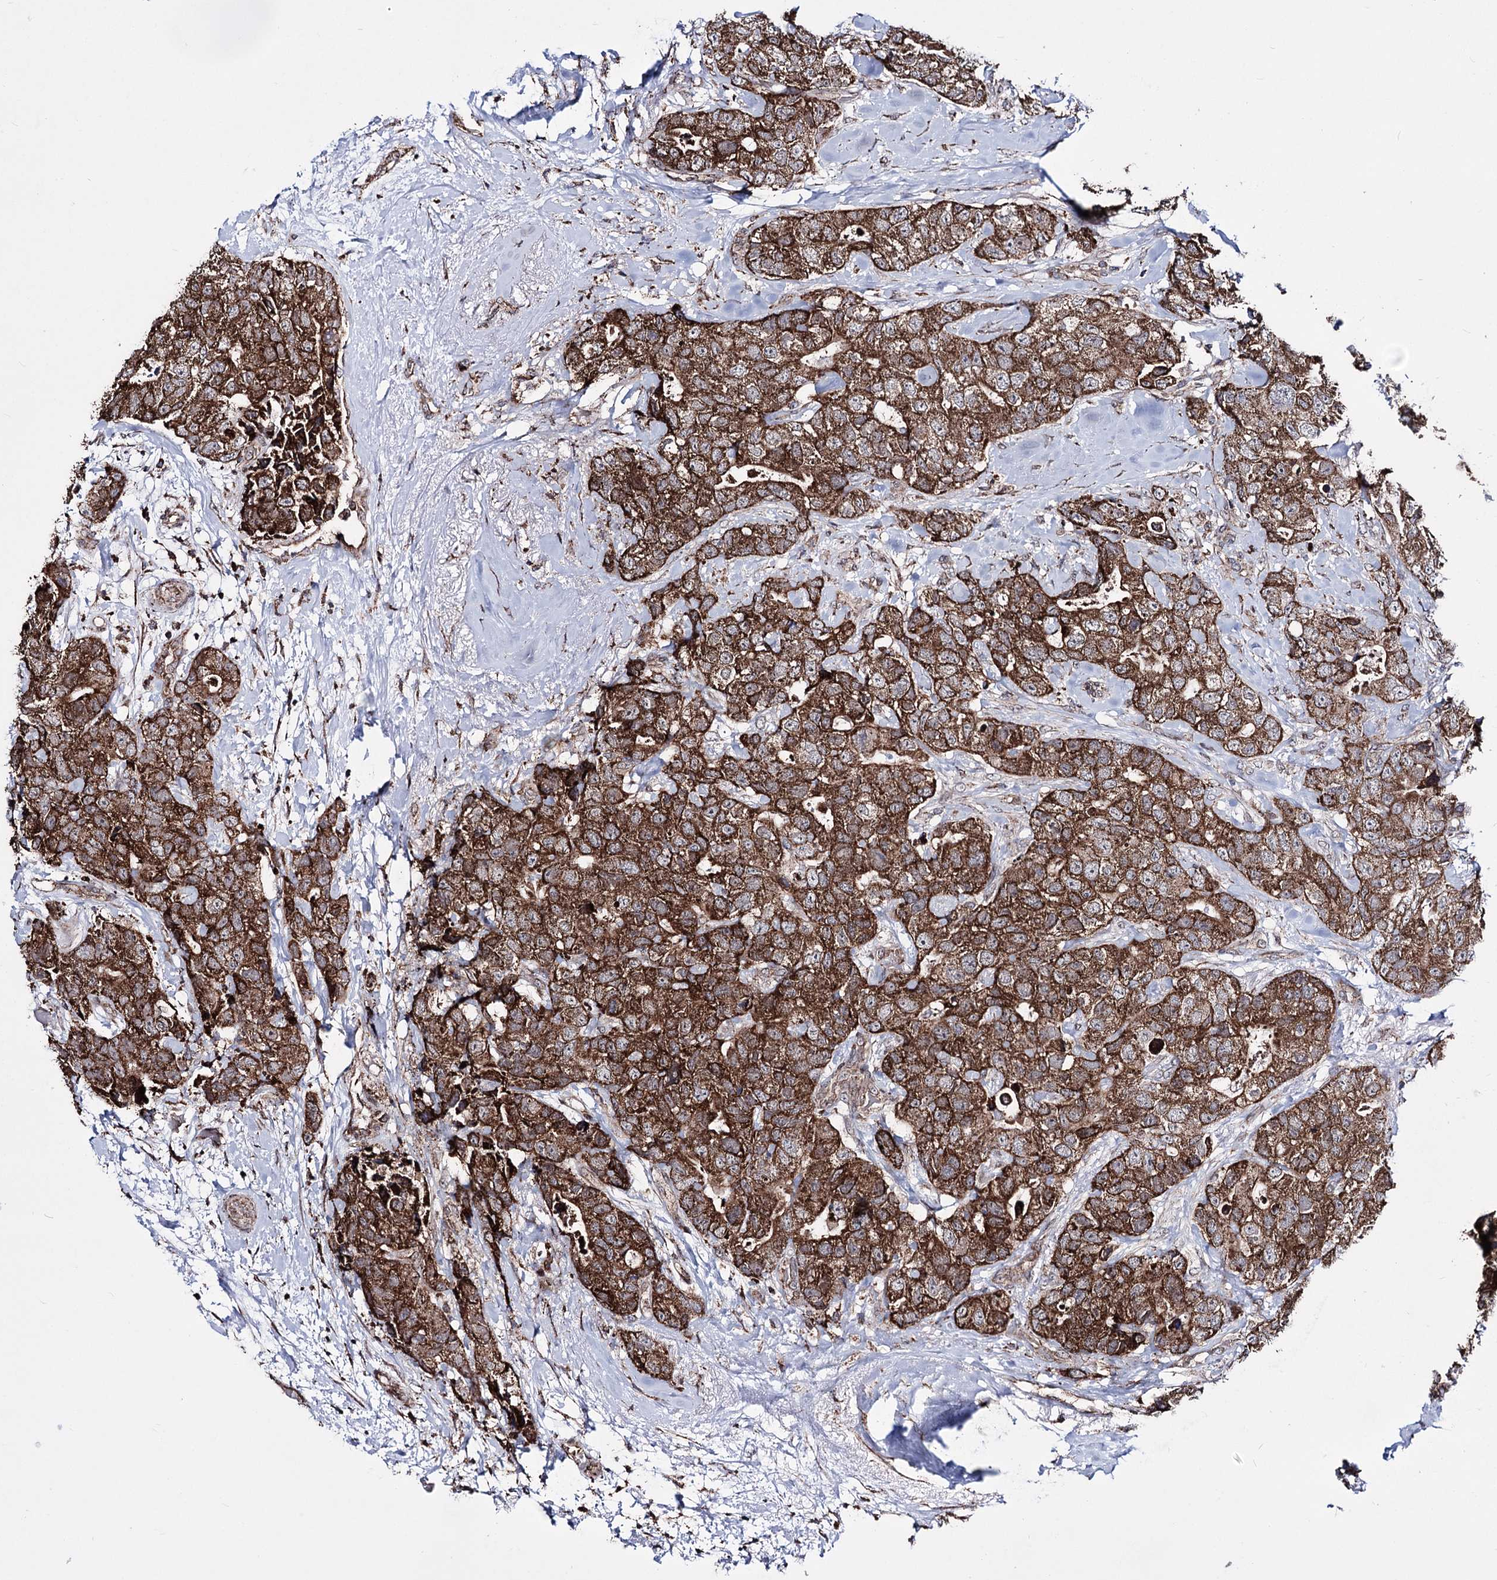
{"staining": {"intensity": "strong", "quantity": ">75%", "location": "cytoplasmic/membranous"}, "tissue": "breast cancer", "cell_type": "Tumor cells", "image_type": "cancer", "snomed": [{"axis": "morphology", "description": "Duct carcinoma"}, {"axis": "topography", "description": "Breast"}], "caption": "Breast intraductal carcinoma tissue exhibits strong cytoplasmic/membranous expression in approximately >75% of tumor cells", "gene": "CREB3L4", "patient": {"sex": "female", "age": 62}}